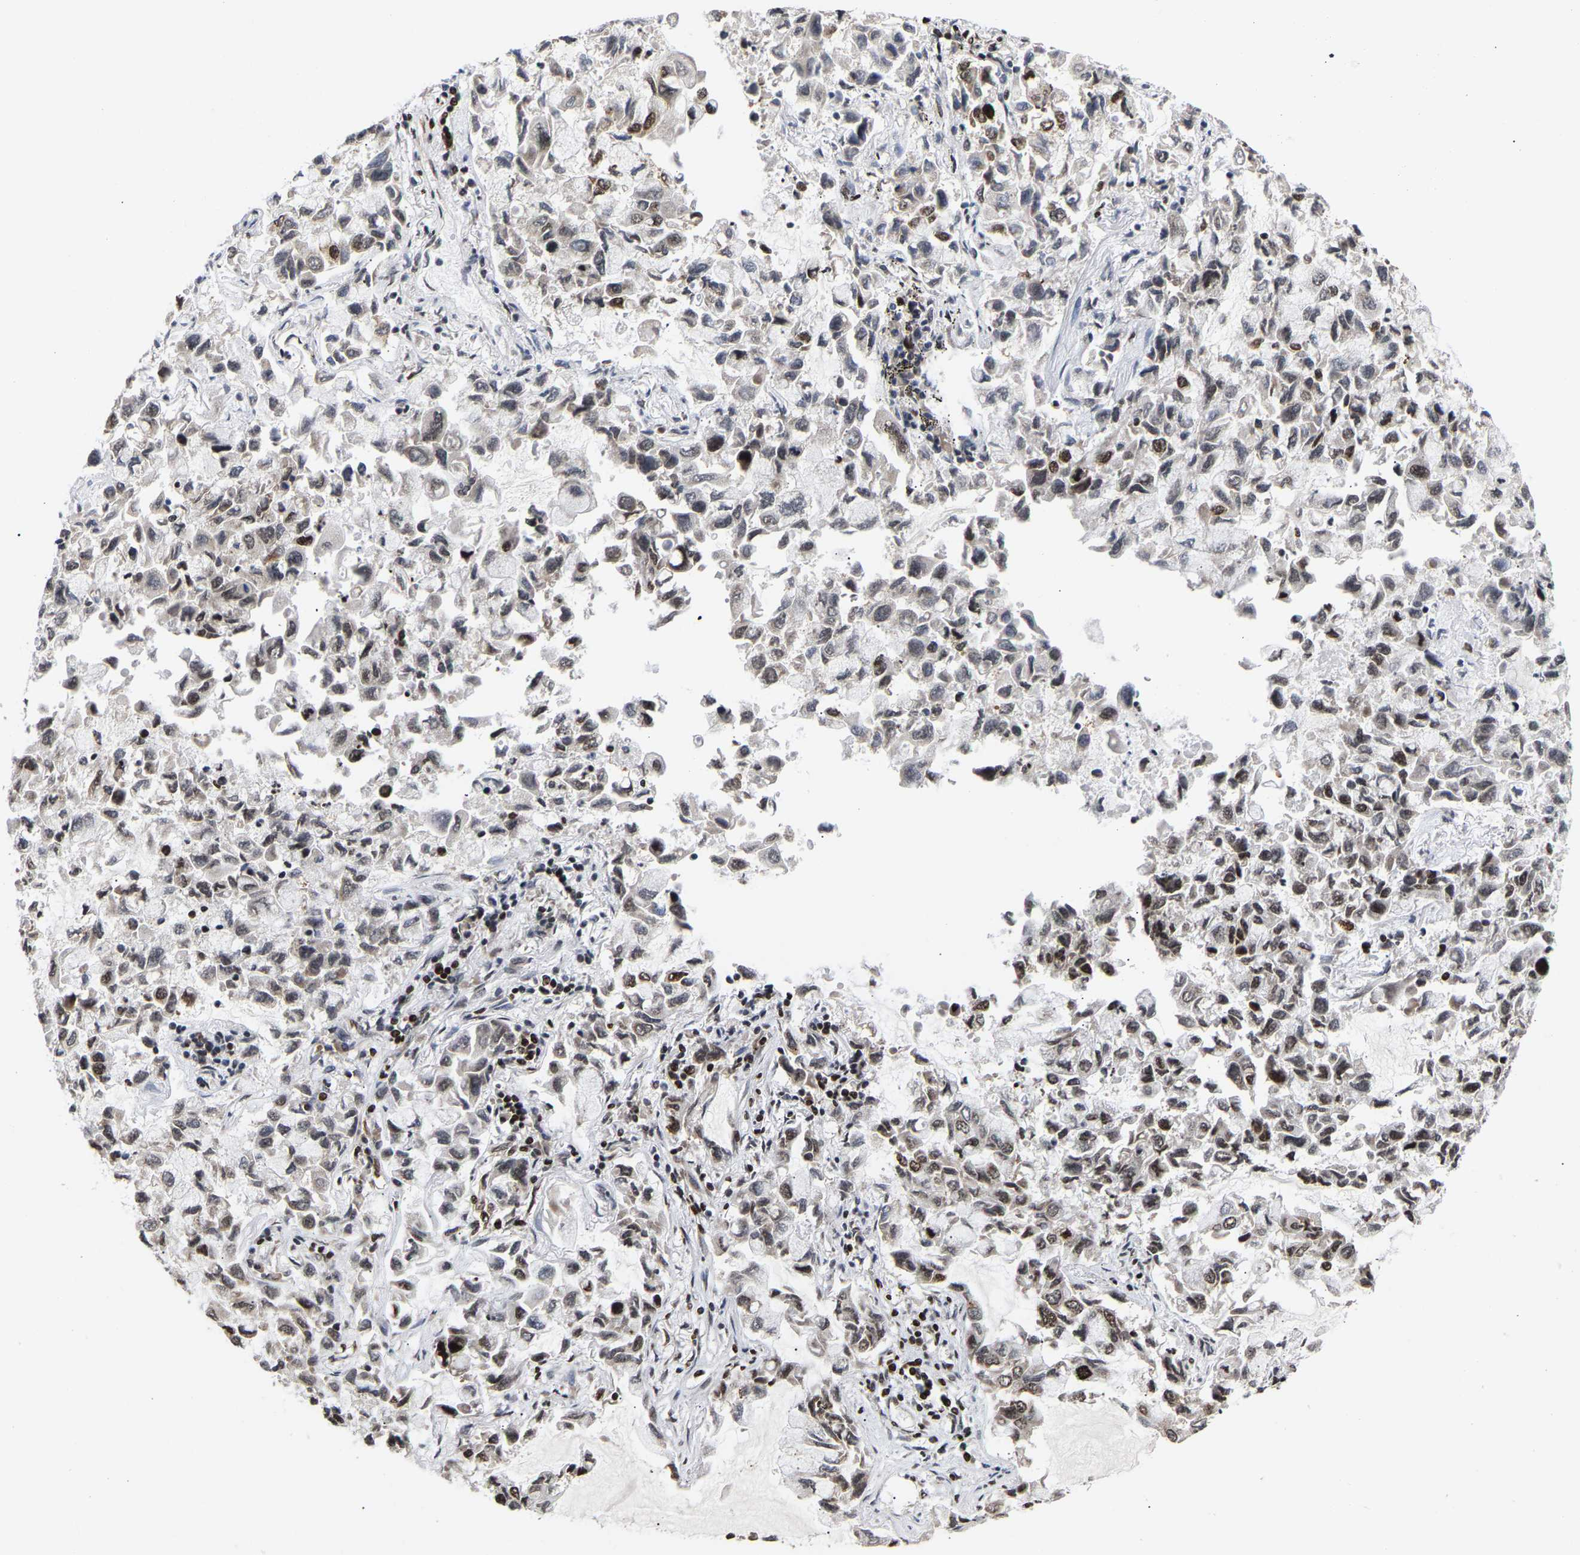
{"staining": {"intensity": "moderate", "quantity": ">75%", "location": "cytoplasmic/membranous,nuclear"}, "tissue": "lung cancer", "cell_type": "Tumor cells", "image_type": "cancer", "snomed": [{"axis": "morphology", "description": "Adenocarcinoma, NOS"}, {"axis": "topography", "description": "Lung"}], "caption": "IHC staining of lung cancer (adenocarcinoma), which displays medium levels of moderate cytoplasmic/membranous and nuclear positivity in approximately >75% of tumor cells indicating moderate cytoplasmic/membranous and nuclear protein positivity. The staining was performed using DAB (brown) for protein detection and nuclei were counterstained in hematoxylin (blue).", "gene": "PSIP1", "patient": {"sex": "male", "age": 64}}